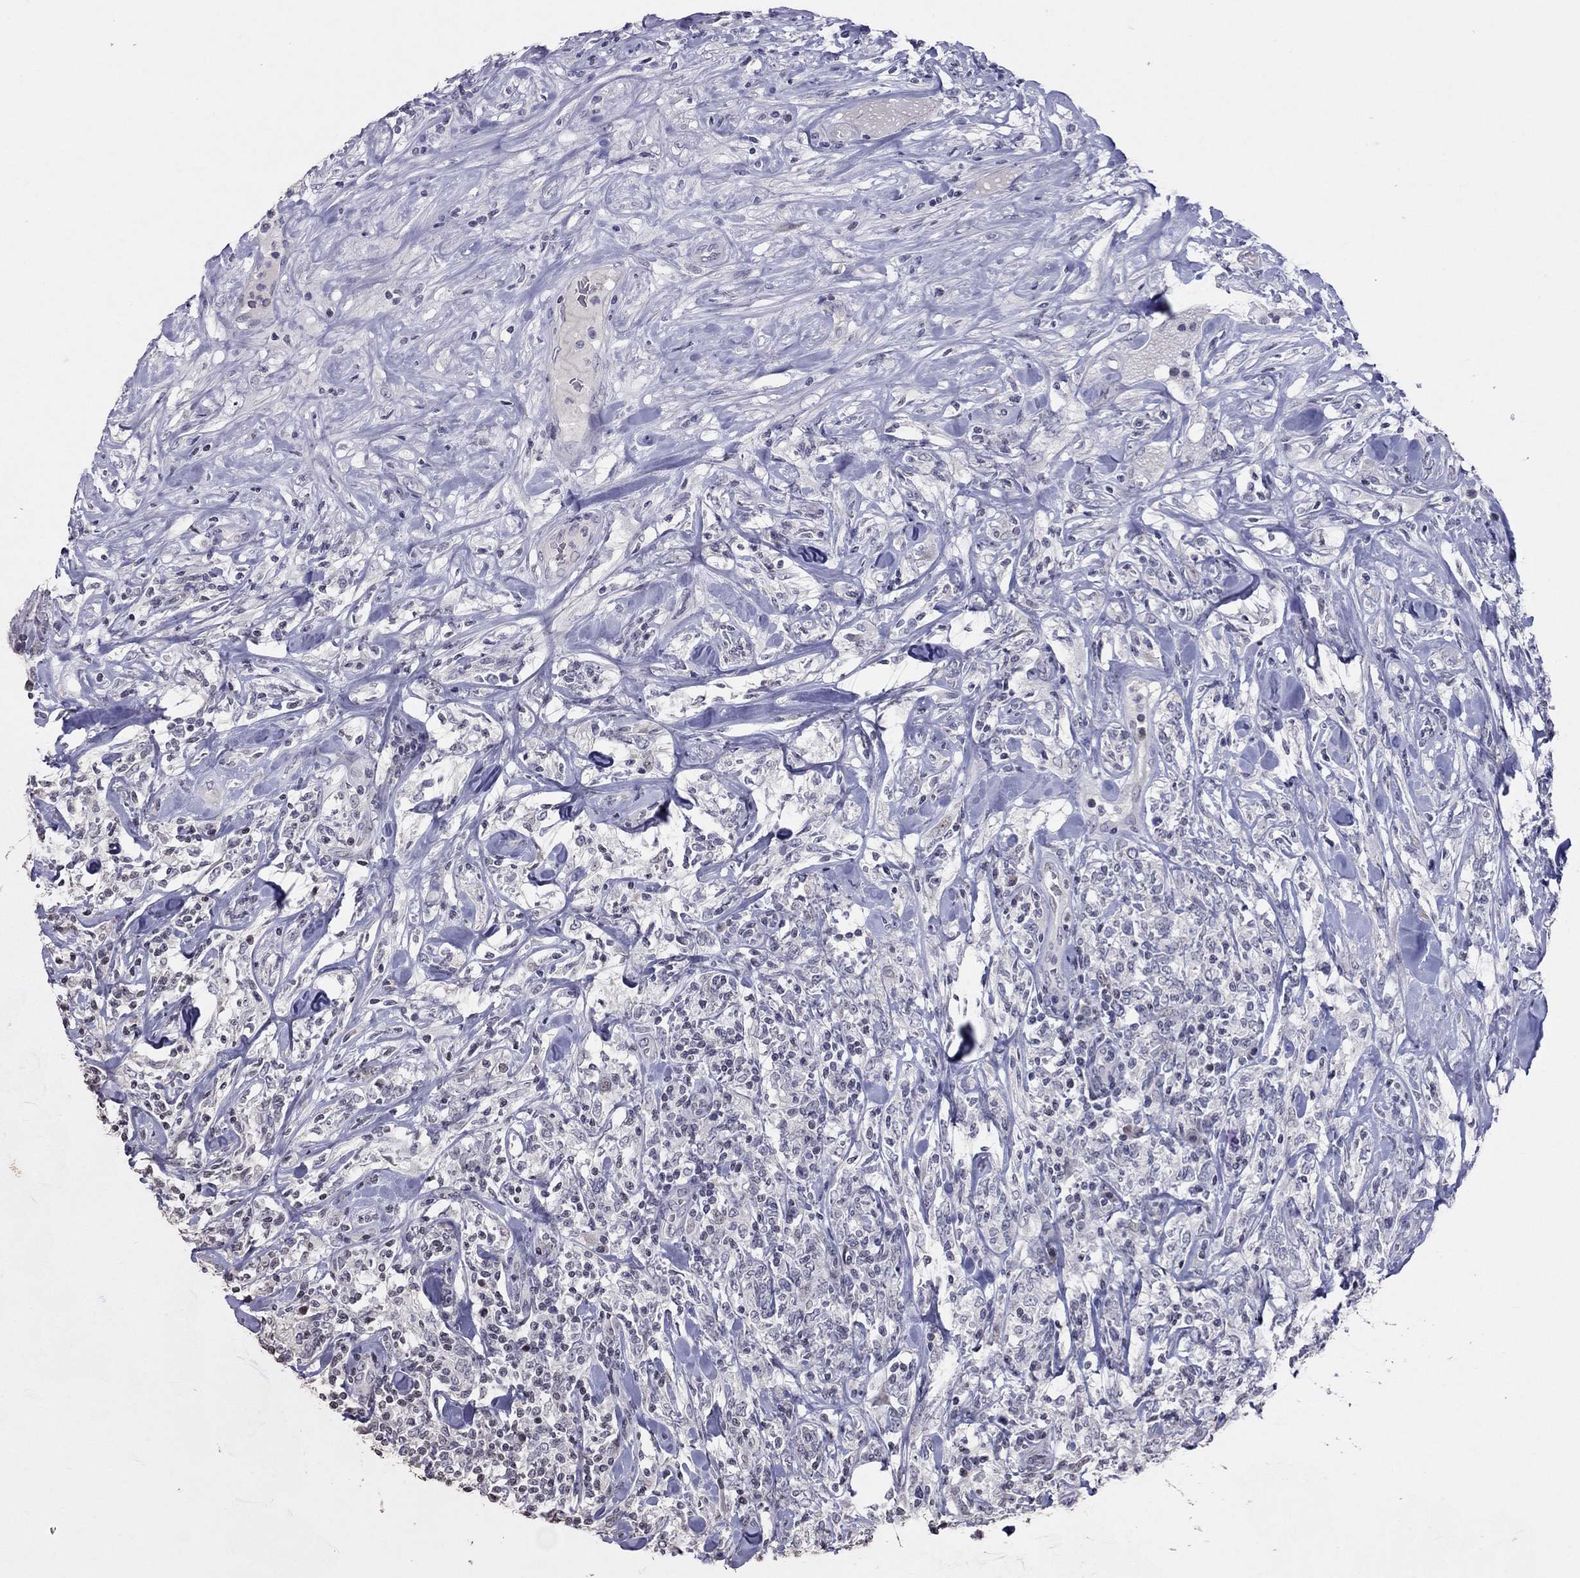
{"staining": {"intensity": "negative", "quantity": "none", "location": "none"}, "tissue": "lymphoma", "cell_type": "Tumor cells", "image_type": "cancer", "snomed": [{"axis": "morphology", "description": "Malignant lymphoma, non-Hodgkin's type, High grade"}, {"axis": "topography", "description": "Lymph node"}], "caption": "IHC photomicrograph of lymphoma stained for a protein (brown), which shows no expression in tumor cells. (DAB (3,3'-diaminobenzidine) immunohistochemistry, high magnification).", "gene": "TSHB", "patient": {"sex": "female", "age": 84}}